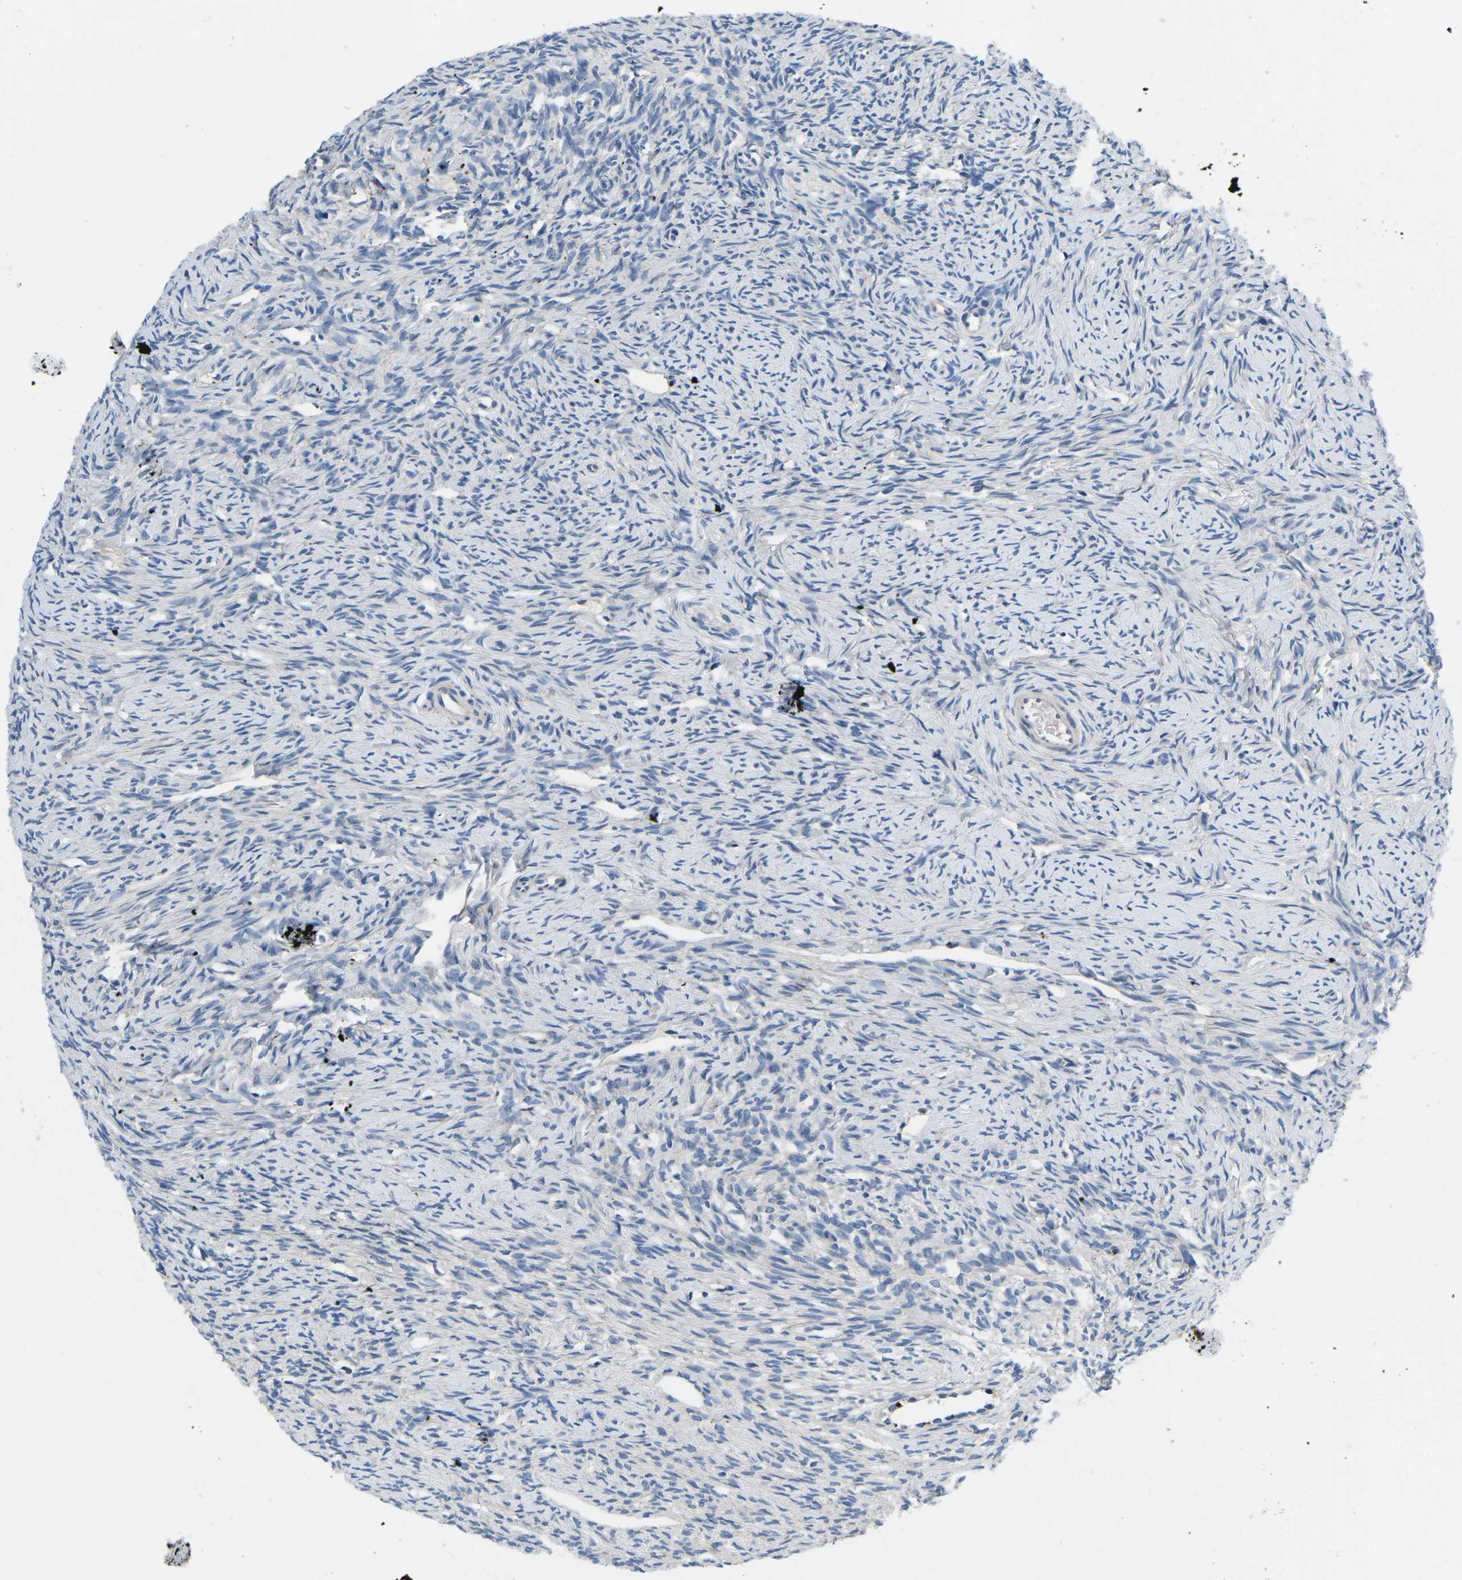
{"staining": {"intensity": "weak", "quantity": ">75%", "location": "cytoplasmic/membranous"}, "tissue": "ovary", "cell_type": "Follicle cells", "image_type": "normal", "snomed": [{"axis": "morphology", "description": "Normal tissue, NOS"}, {"axis": "topography", "description": "Ovary"}], "caption": "Brown immunohistochemical staining in normal ovary demonstrates weak cytoplasmic/membranous positivity in about >75% of follicle cells. The staining was performed using DAB to visualize the protein expression in brown, while the nuclei were stained in blue with hematoxylin (Magnification: 20x).", "gene": "PDCD6IP", "patient": {"sex": "female", "age": 33}}